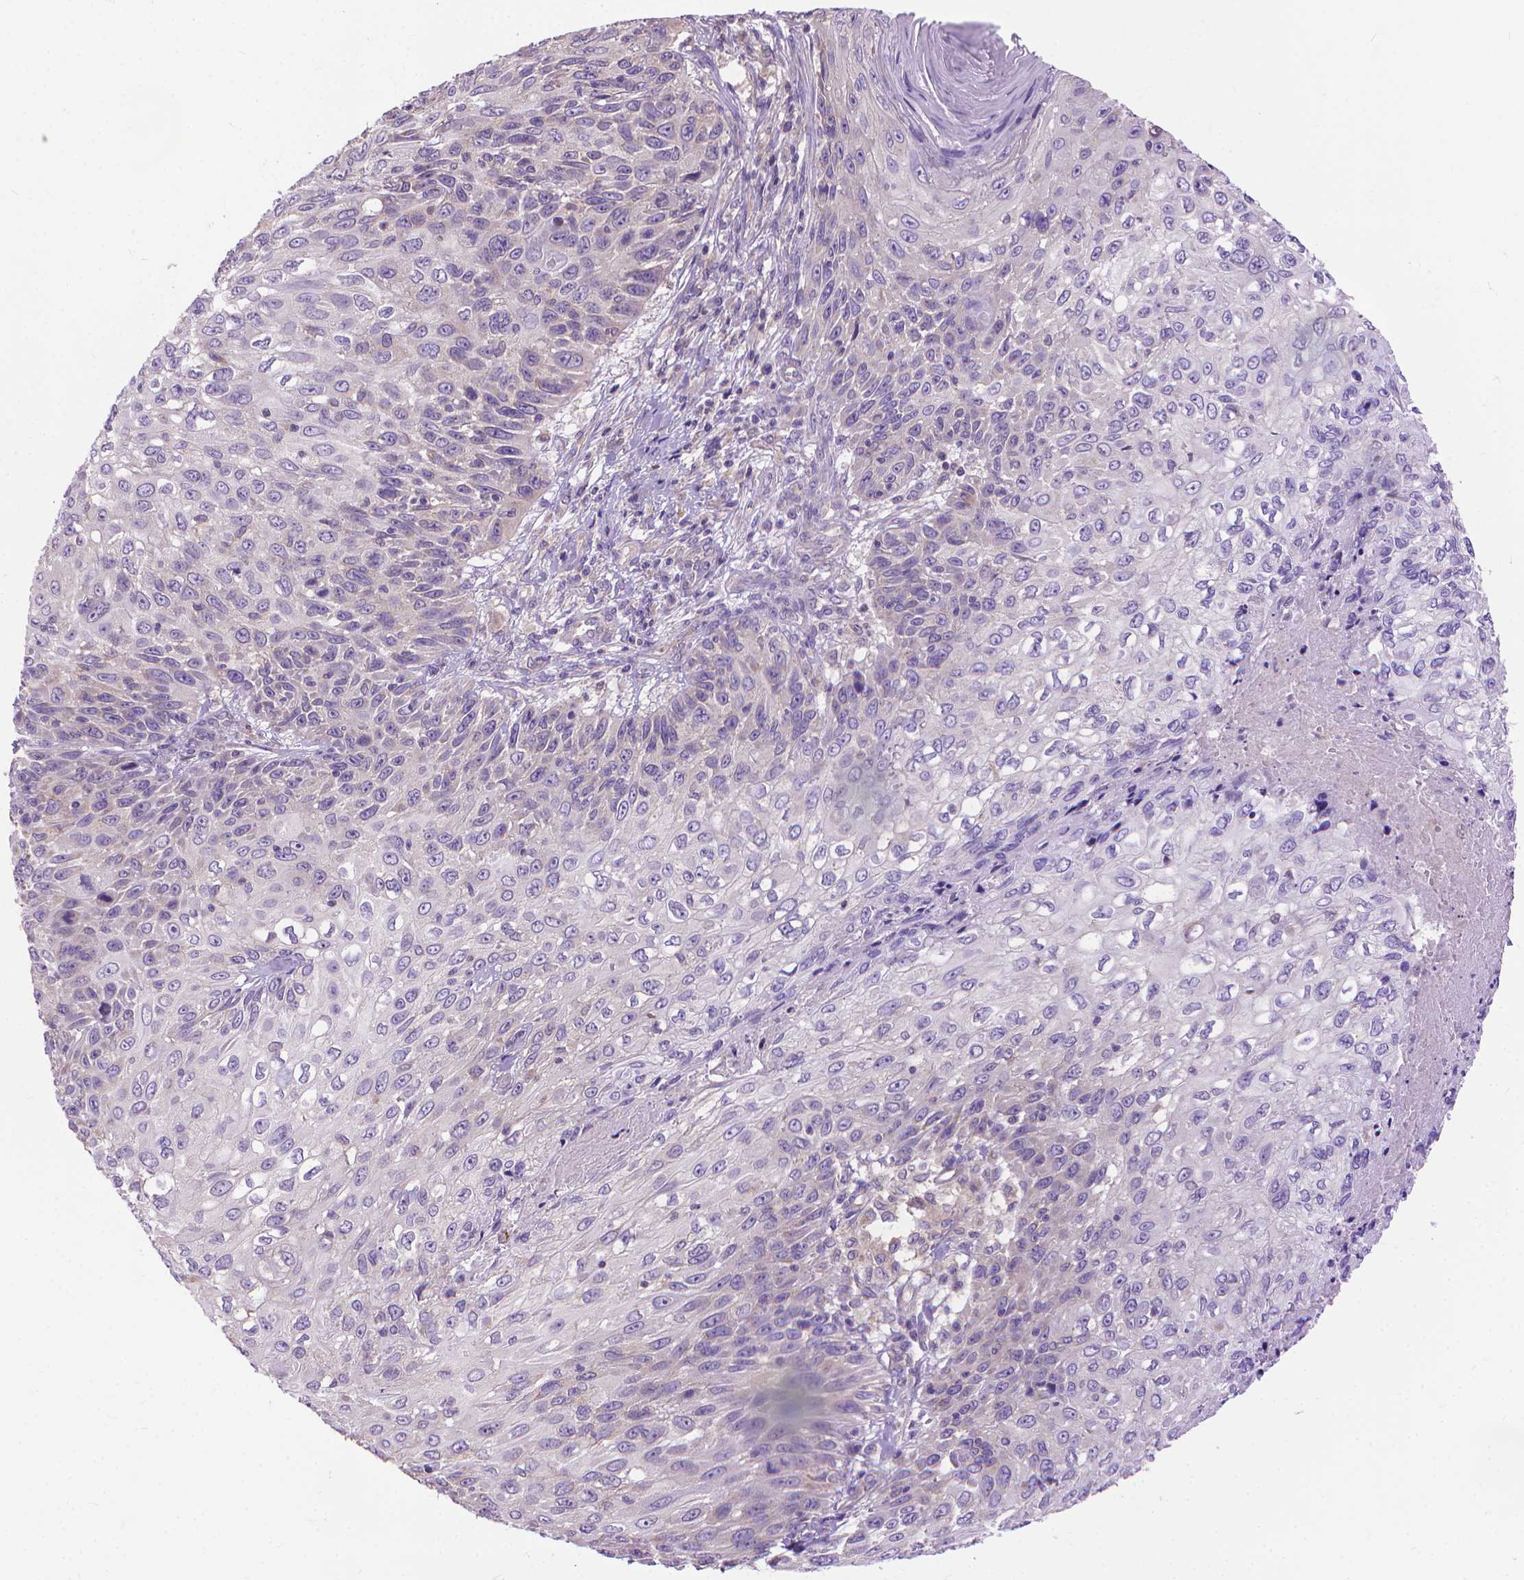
{"staining": {"intensity": "negative", "quantity": "none", "location": "none"}, "tissue": "skin cancer", "cell_type": "Tumor cells", "image_type": "cancer", "snomed": [{"axis": "morphology", "description": "Squamous cell carcinoma, NOS"}, {"axis": "topography", "description": "Skin"}], "caption": "Histopathology image shows no significant protein staining in tumor cells of skin squamous cell carcinoma.", "gene": "SYN1", "patient": {"sex": "male", "age": 92}}